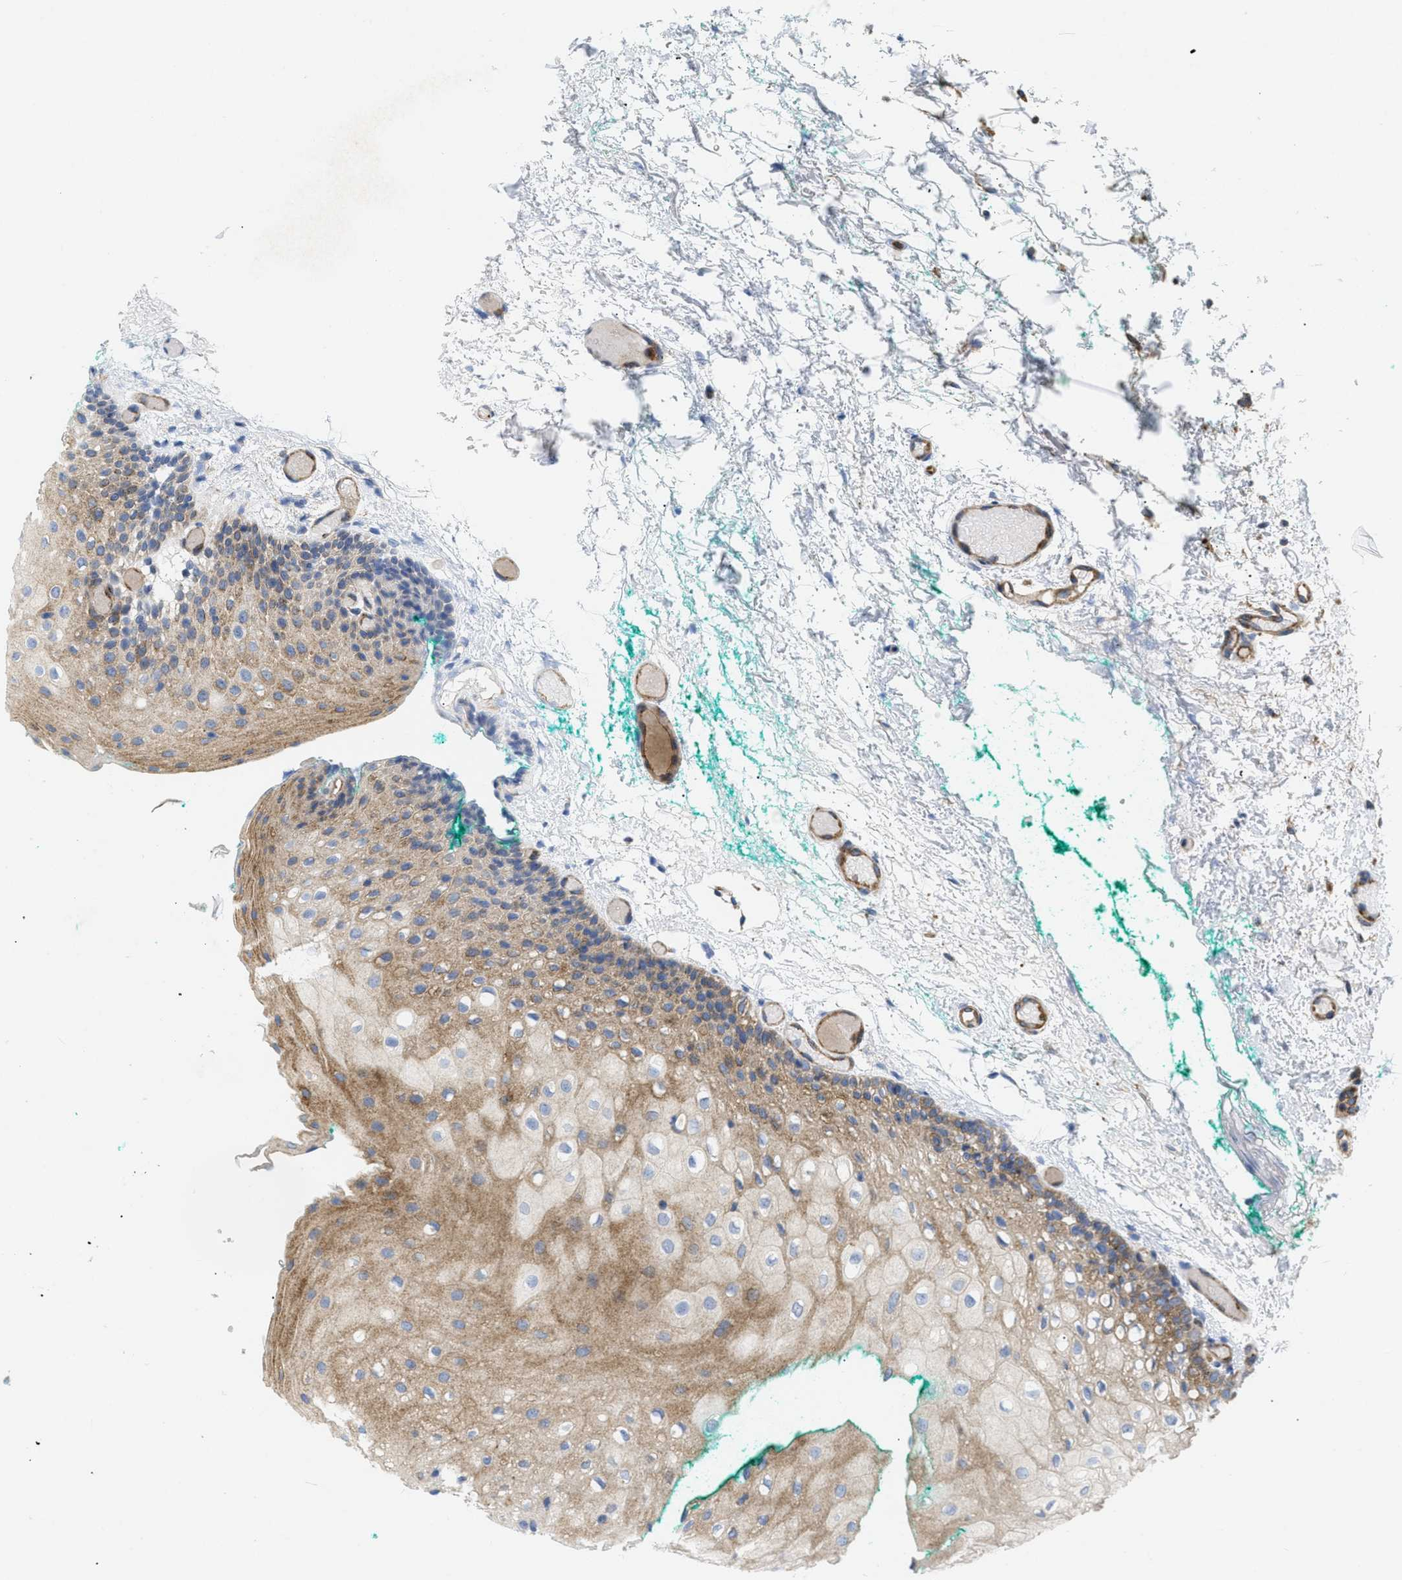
{"staining": {"intensity": "moderate", "quantity": ">75%", "location": "cytoplasmic/membranous"}, "tissue": "oral mucosa", "cell_type": "Squamous epithelial cells", "image_type": "normal", "snomed": [{"axis": "morphology", "description": "Normal tissue, NOS"}, {"axis": "morphology", "description": "Squamous cell carcinoma, NOS"}, {"axis": "topography", "description": "Oral tissue"}, {"axis": "topography", "description": "Salivary gland"}, {"axis": "topography", "description": "Head-Neck"}], "caption": "Moderate cytoplasmic/membranous expression for a protein is identified in approximately >75% of squamous epithelial cells of benign oral mucosa using immunohistochemistry (IHC).", "gene": "DCTN4", "patient": {"sex": "female", "age": 62}}